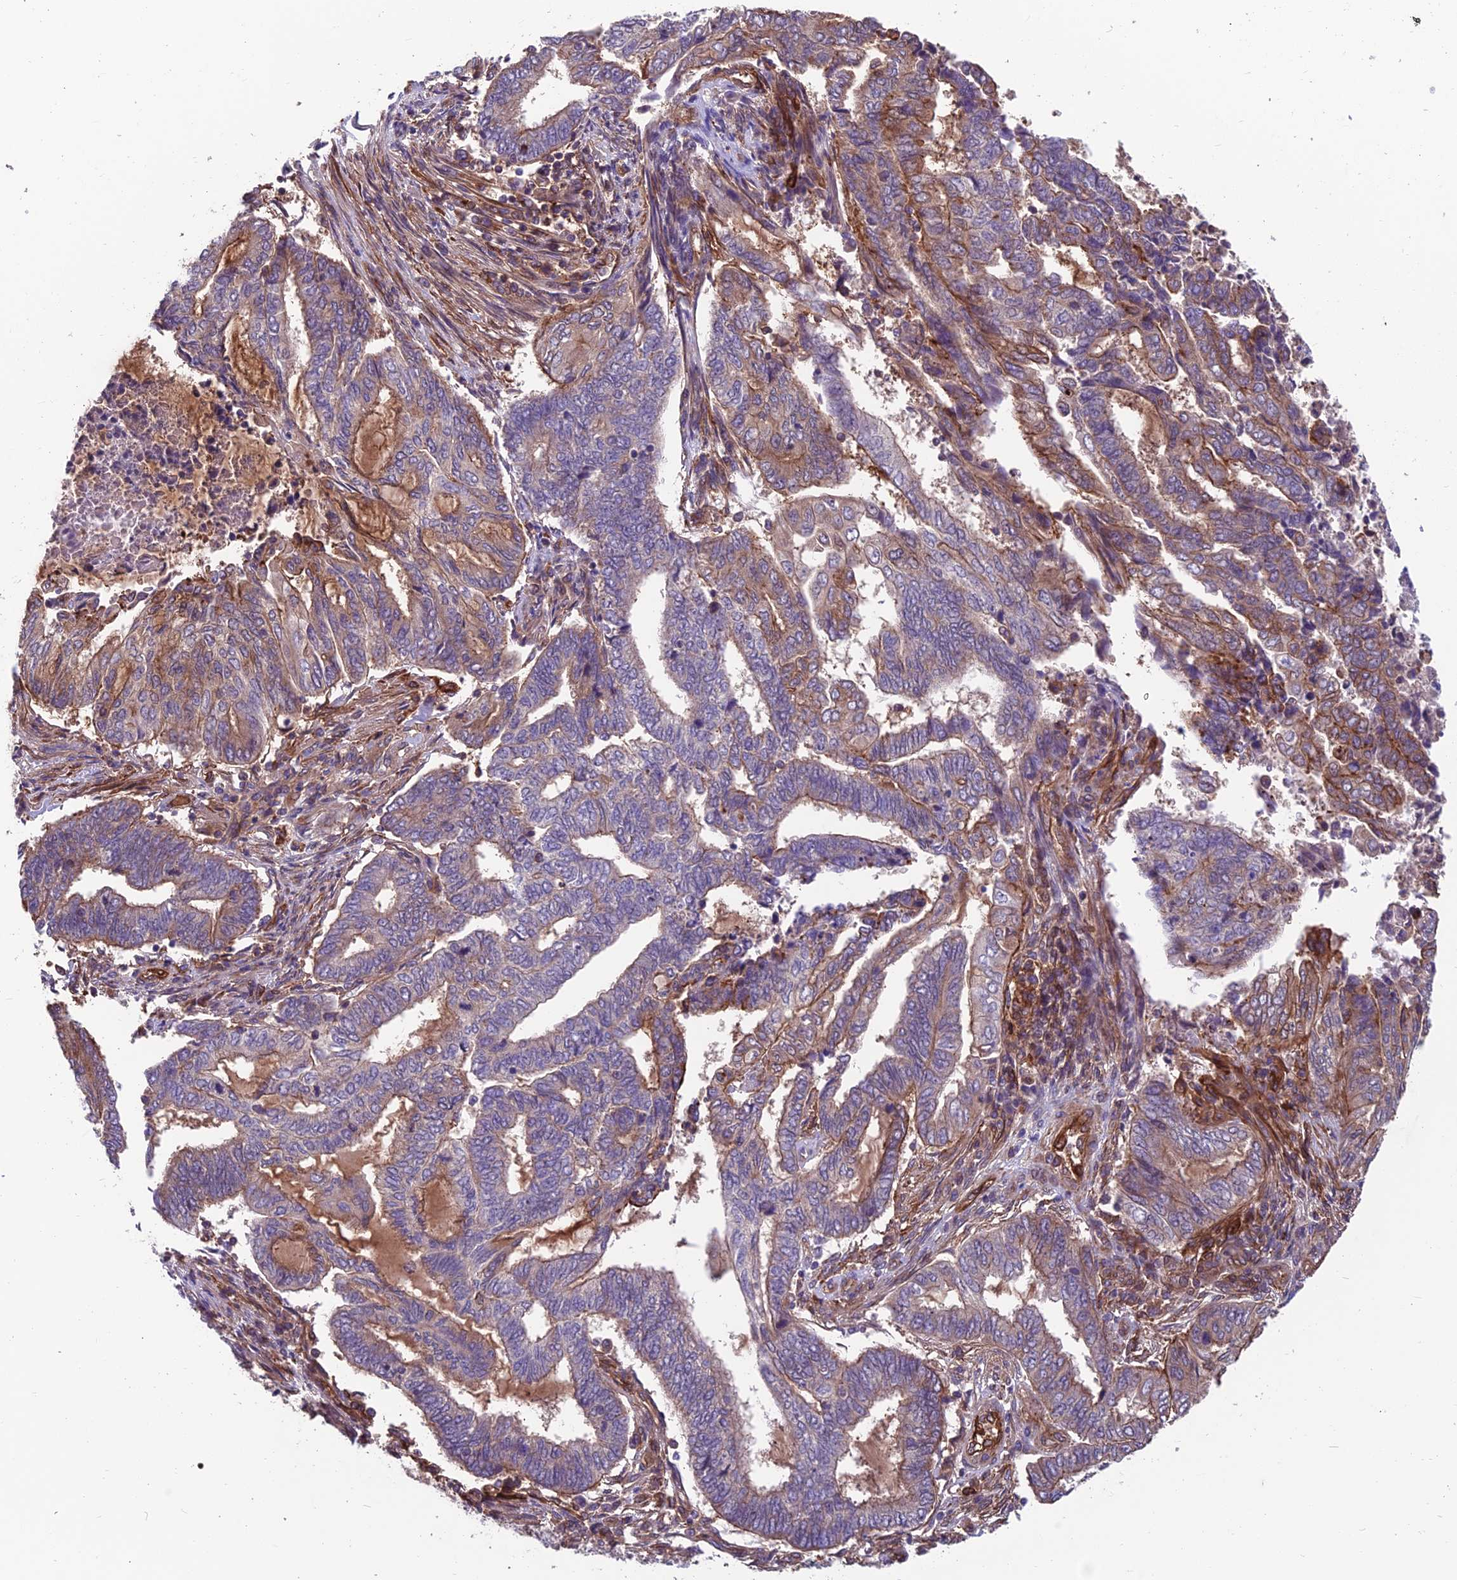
{"staining": {"intensity": "weak", "quantity": "<25%", "location": "cytoplasmic/membranous"}, "tissue": "endometrial cancer", "cell_type": "Tumor cells", "image_type": "cancer", "snomed": [{"axis": "morphology", "description": "Adenocarcinoma, NOS"}, {"axis": "topography", "description": "Uterus"}, {"axis": "topography", "description": "Endometrium"}], "caption": "Immunohistochemistry micrograph of endometrial cancer (adenocarcinoma) stained for a protein (brown), which reveals no expression in tumor cells. (Immunohistochemistry, brightfield microscopy, high magnification).", "gene": "RTN4RL1", "patient": {"sex": "female", "age": 70}}